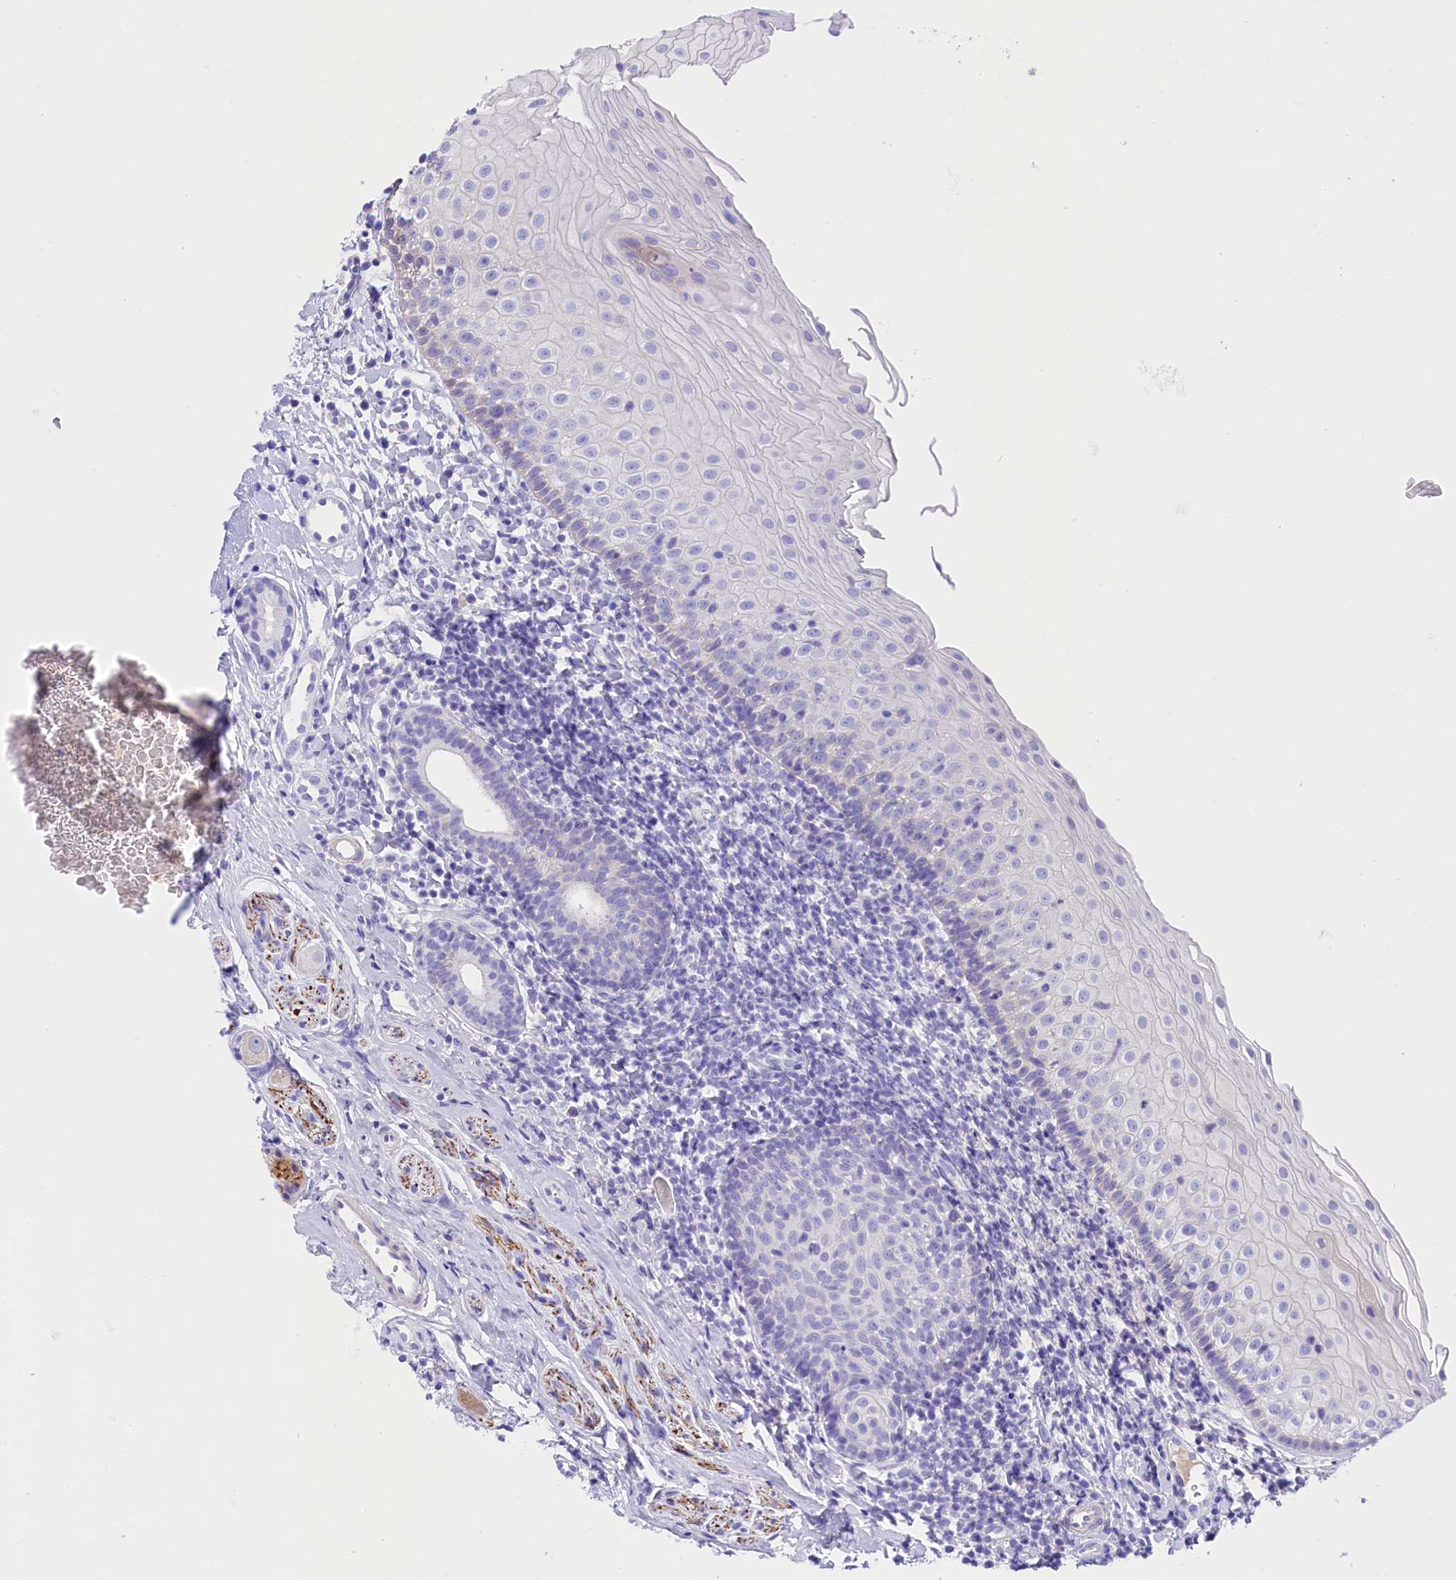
{"staining": {"intensity": "negative", "quantity": "none", "location": "none"}, "tissue": "oral mucosa", "cell_type": "Squamous epithelial cells", "image_type": "normal", "snomed": [{"axis": "morphology", "description": "Normal tissue, NOS"}, {"axis": "topography", "description": "Oral tissue"}], "caption": "High power microscopy photomicrograph of an IHC micrograph of benign oral mucosa, revealing no significant staining in squamous epithelial cells. (DAB immunohistochemistry (IHC), high magnification).", "gene": "SKIDA1", "patient": {"sex": "male", "age": 46}}